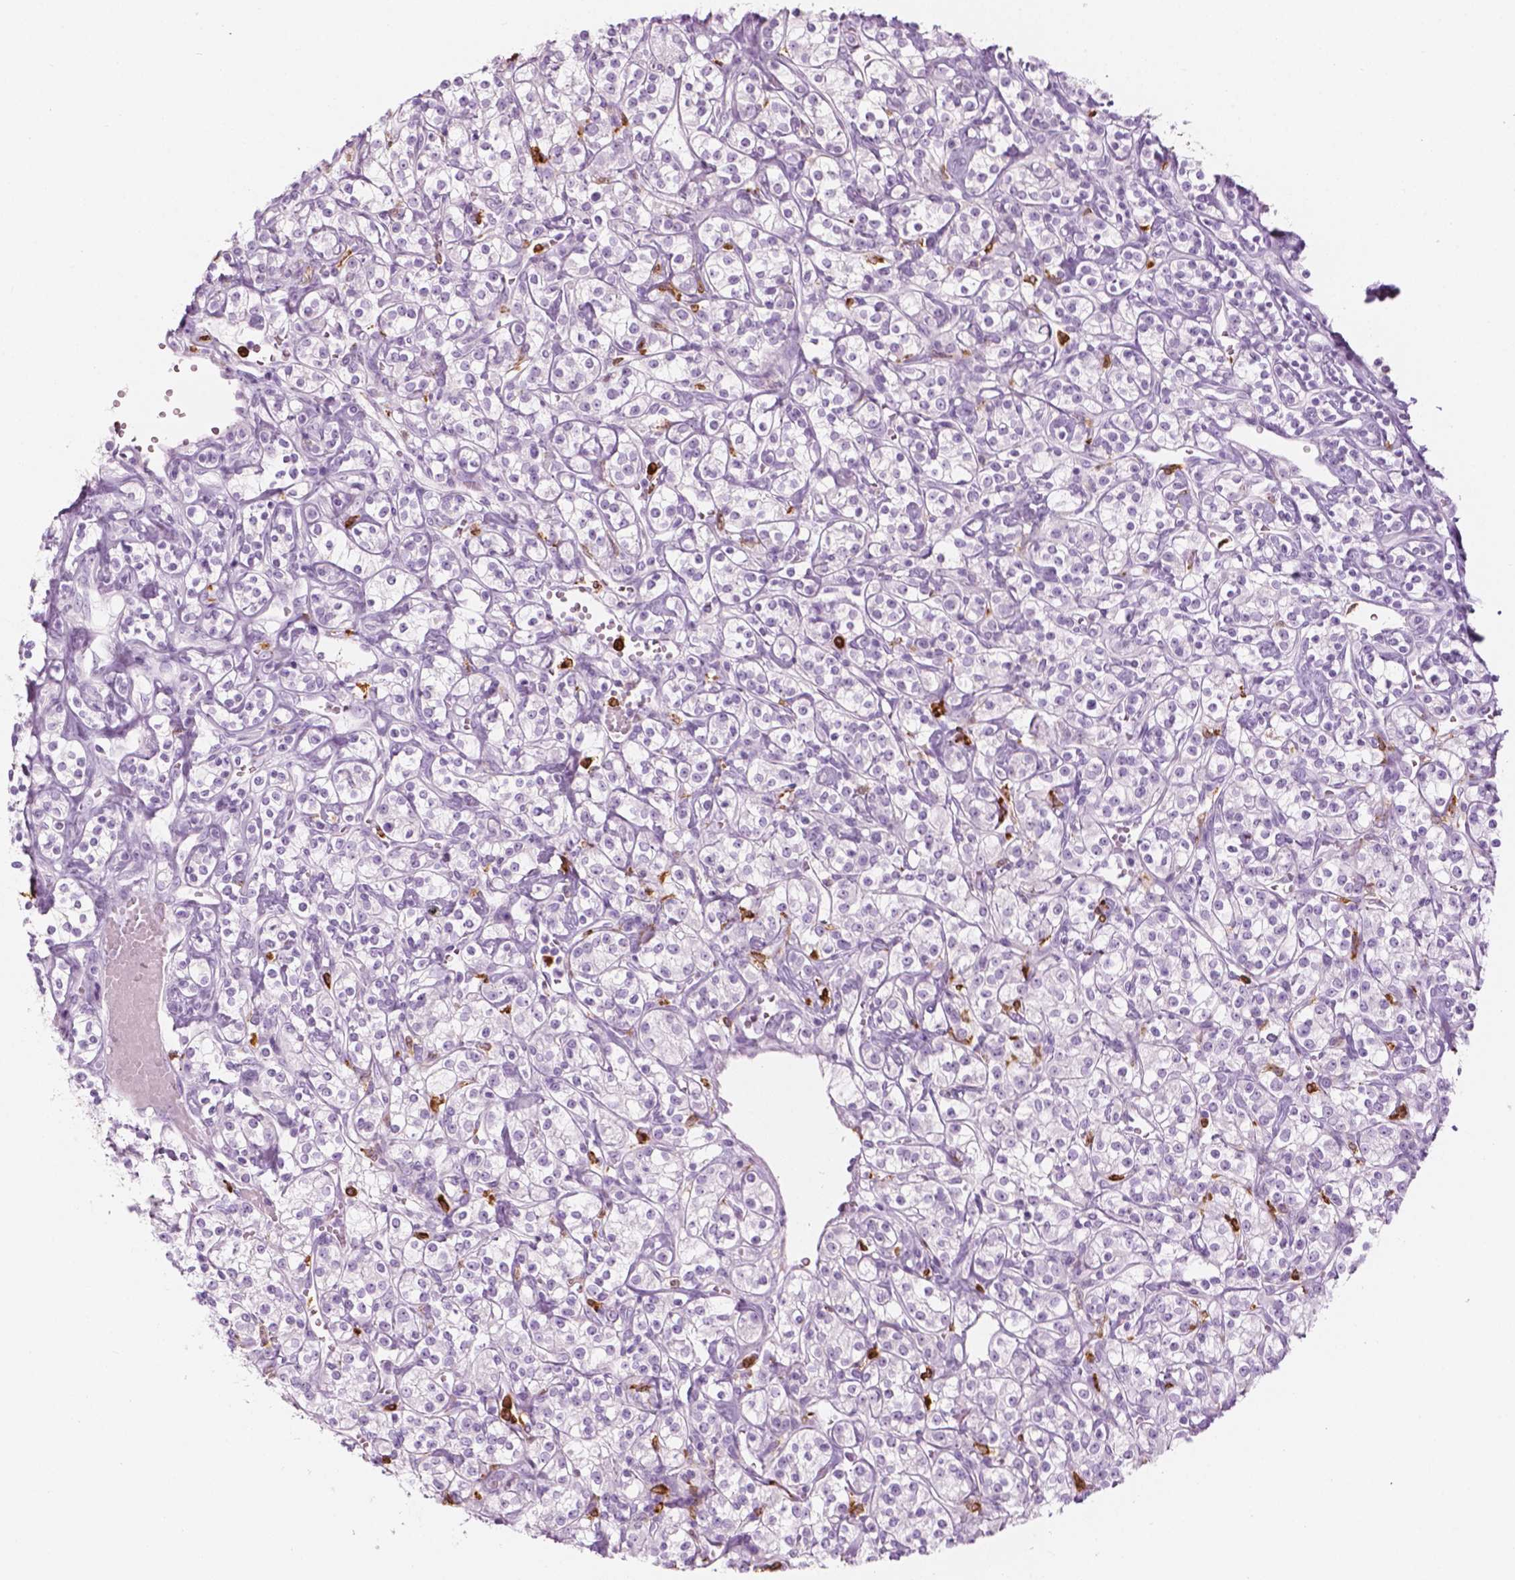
{"staining": {"intensity": "negative", "quantity": "none", "location": "none"}, "tissue": "renal cancer", "cell_type": "Tumor cells", "image_type": "cancer", "snomed": [{"axis": "morphology", "description": "Adenocarcinoma, NOS"}, {"axis": "topography", "description": "Kidney"}], "caption": "Immunohistochemical staining of adenocarcinoma (renal) displays no significant expression in tumor cells.", "gene": "CES1", "patient": {"sex": "male", "age": 77}}